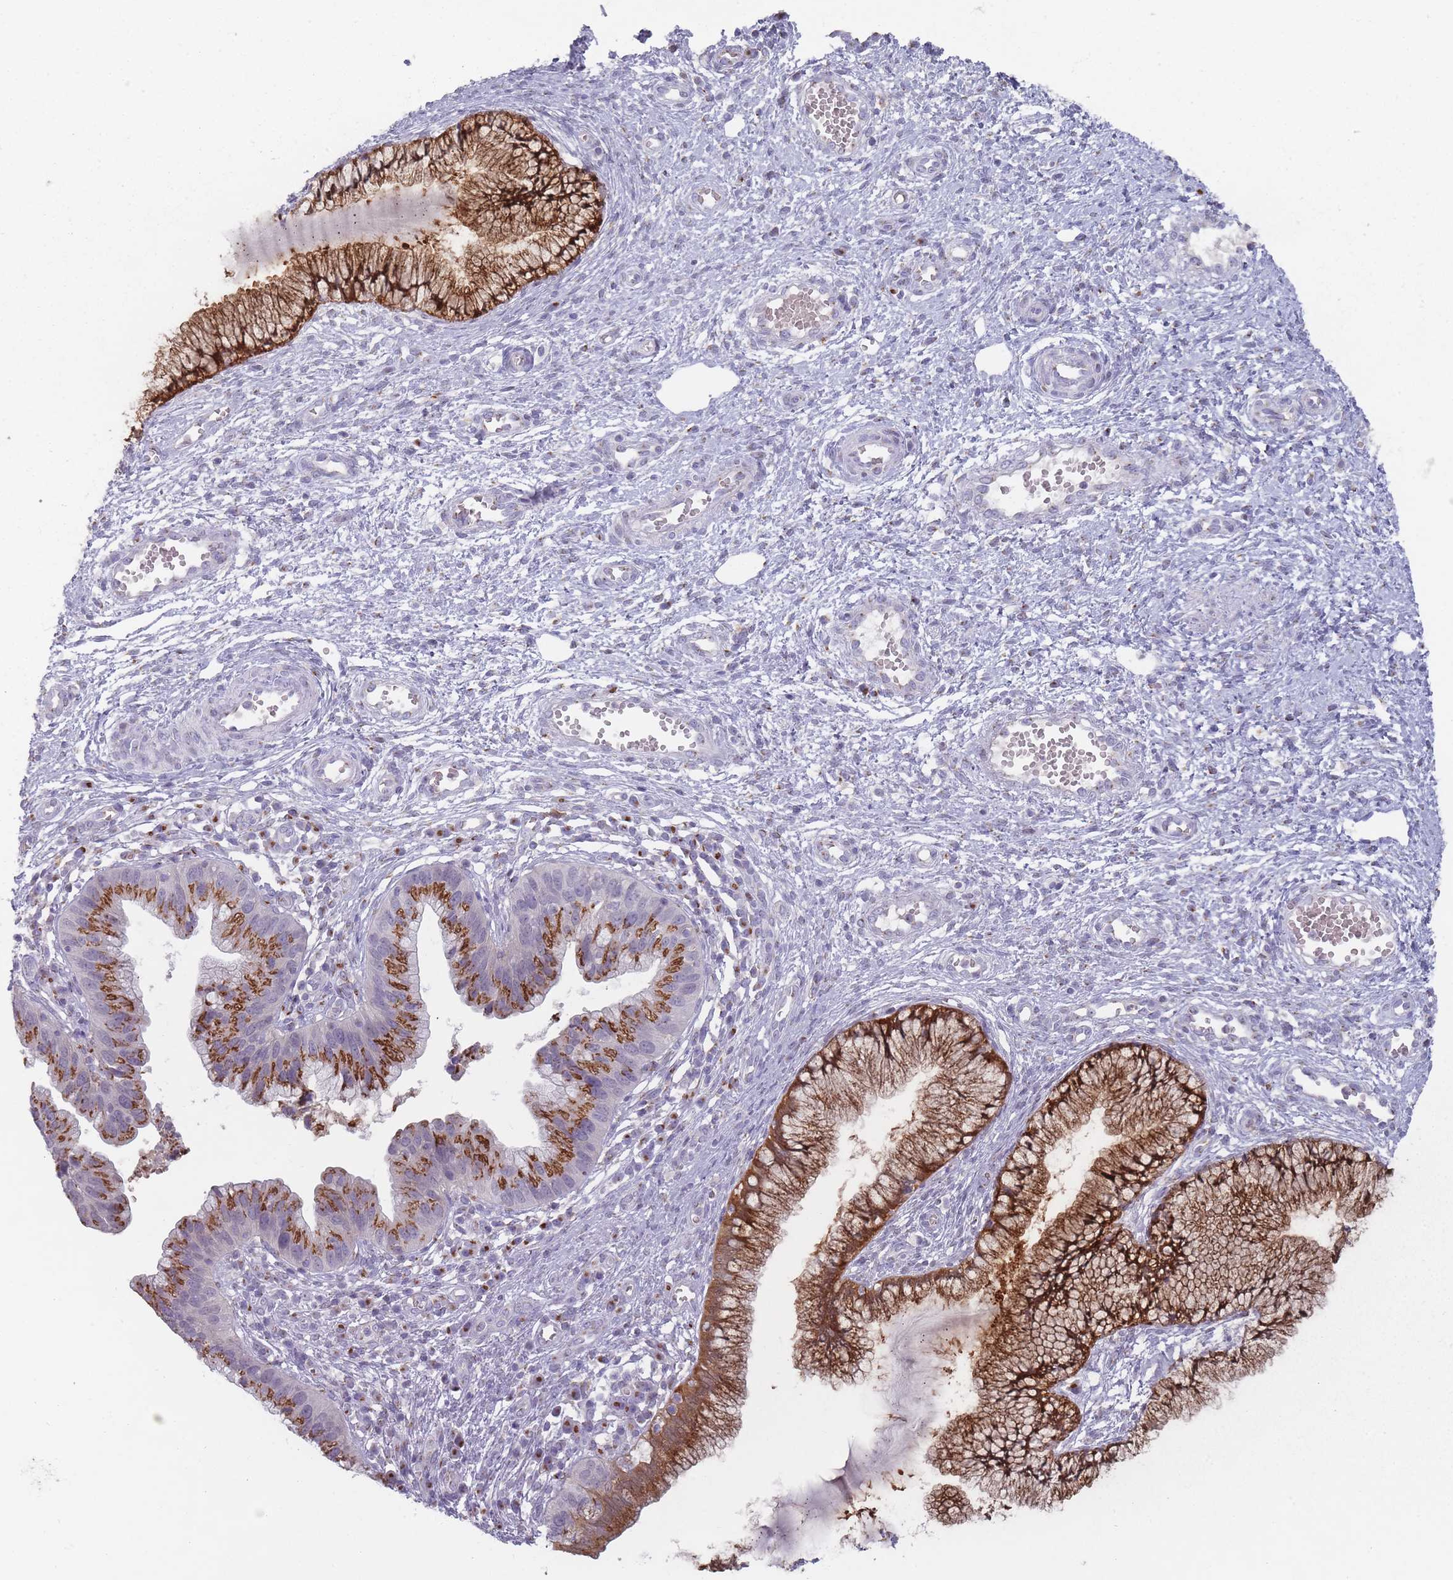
{"staining": {"intensity": "strong", "quantity": ">75%", "location": "cytoplasmic/membranous"}, "tissue": "cervical cancer", "cell_type": "Tumor cells", "image_type": "cancer", "snomed": [{"axis": "morphology", "description": "Adenocarcinoma, NOS"}, {"axis": "topography", "description": "Cervix"}], "caption": "There is high levels of strong cytoplasmic/membranous positivity in tumor cells of adenocarcinoma (cervical), as demonstrated by immunohistochemical staining (brown color).", "gene": "MAN1B1", "patient": {"sex": "female", "age": 34}}